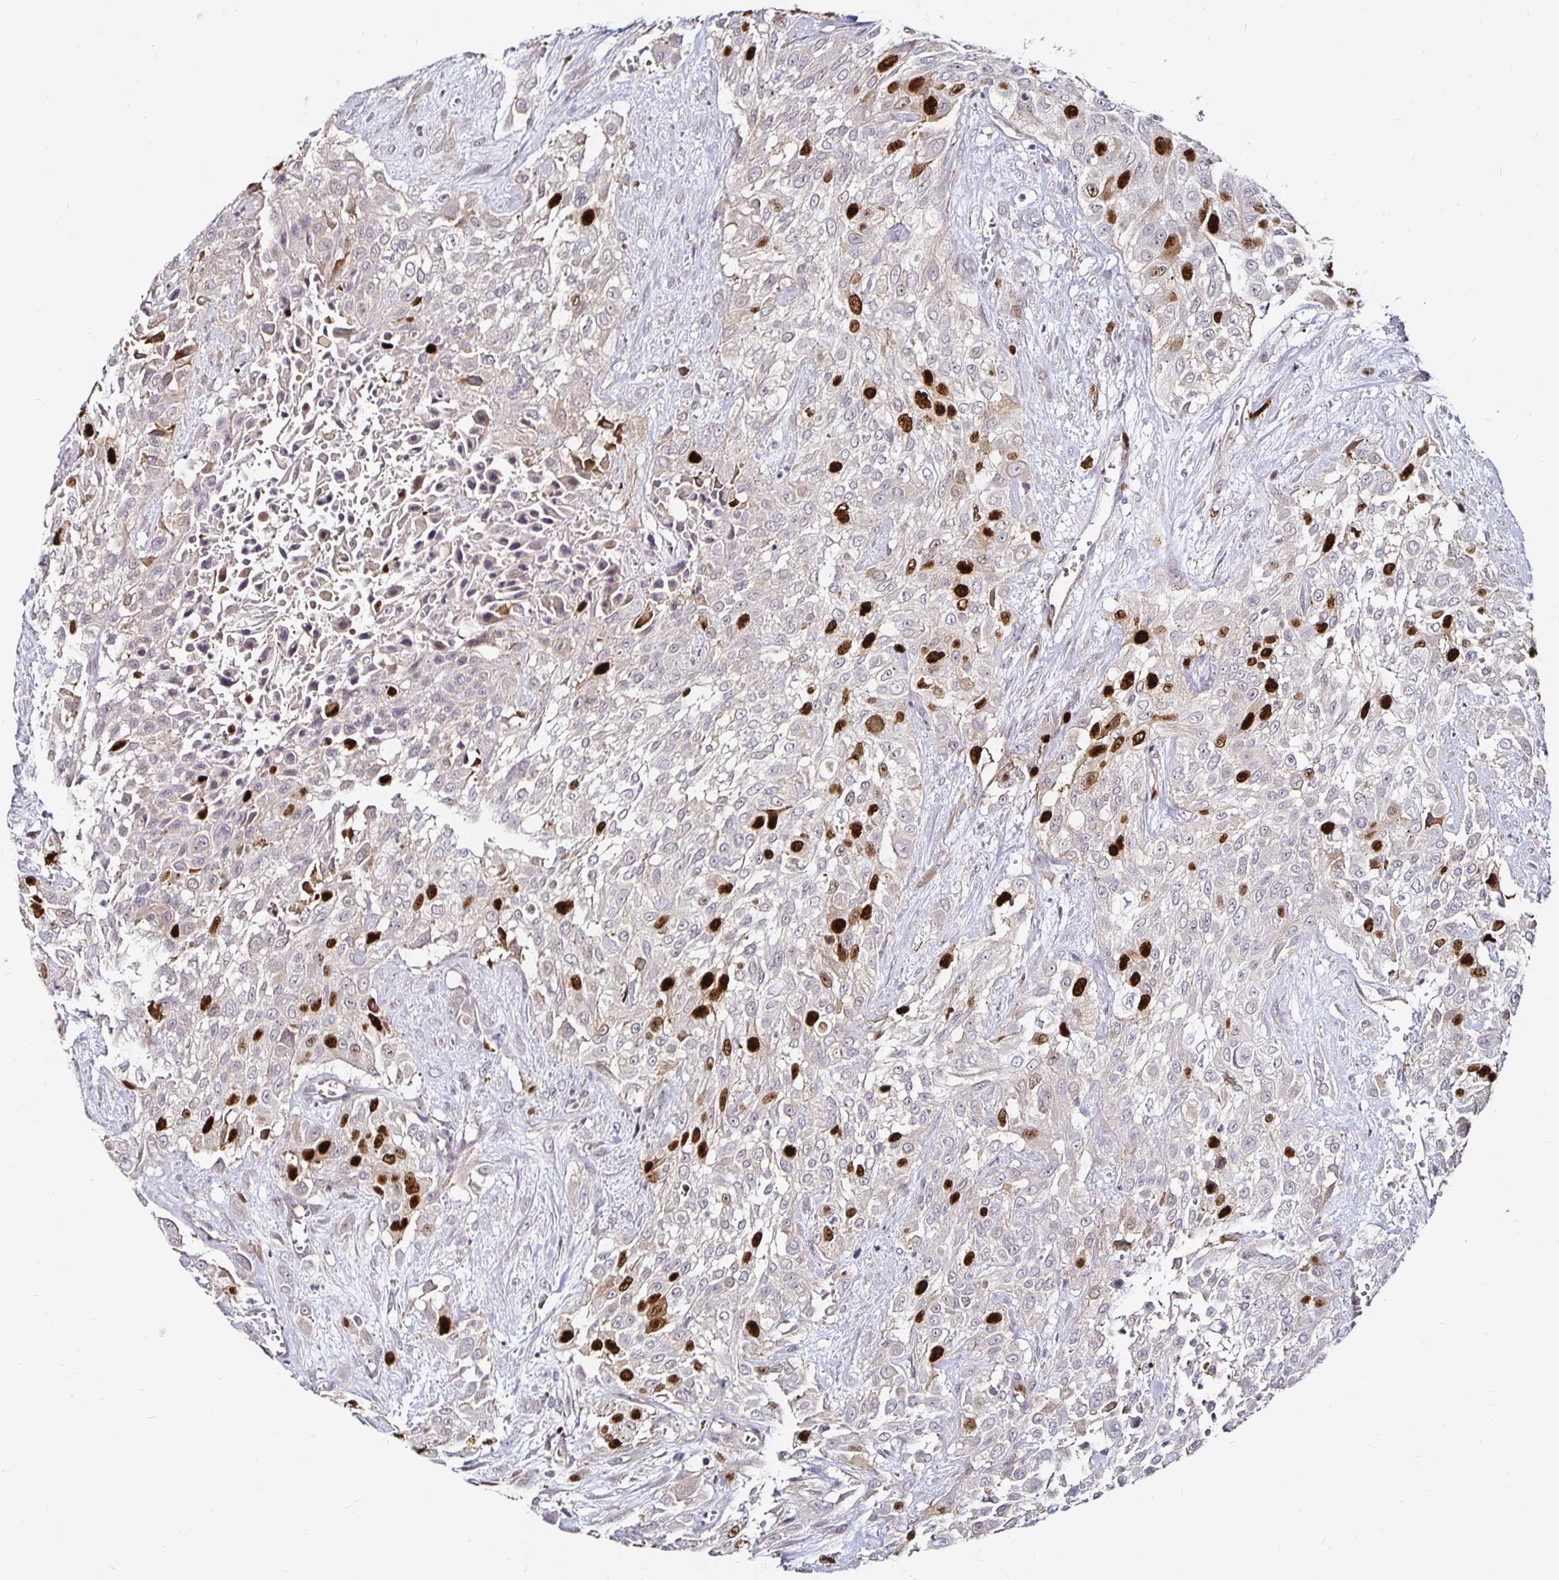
{"staining": {"intensity": "strong", "quantity": "<25%", "location": "nuclear"}, "tissue": "urothelial cancer", "cell_type": "Tumor cells", "image_type": "cancer", "snomed": [{"axis": "morphology", "description": "Urothelial carcinoma, High grade"}, {"axis": "topography", "description": "Urinary bladder"}], "caption": "A brown stain highlights strong nuclear expression of a protein in urothelial carcinoma (high-grade) tumor cells.", "gene": "ANLN", "patient": {"sex": "male", "age": 57}}